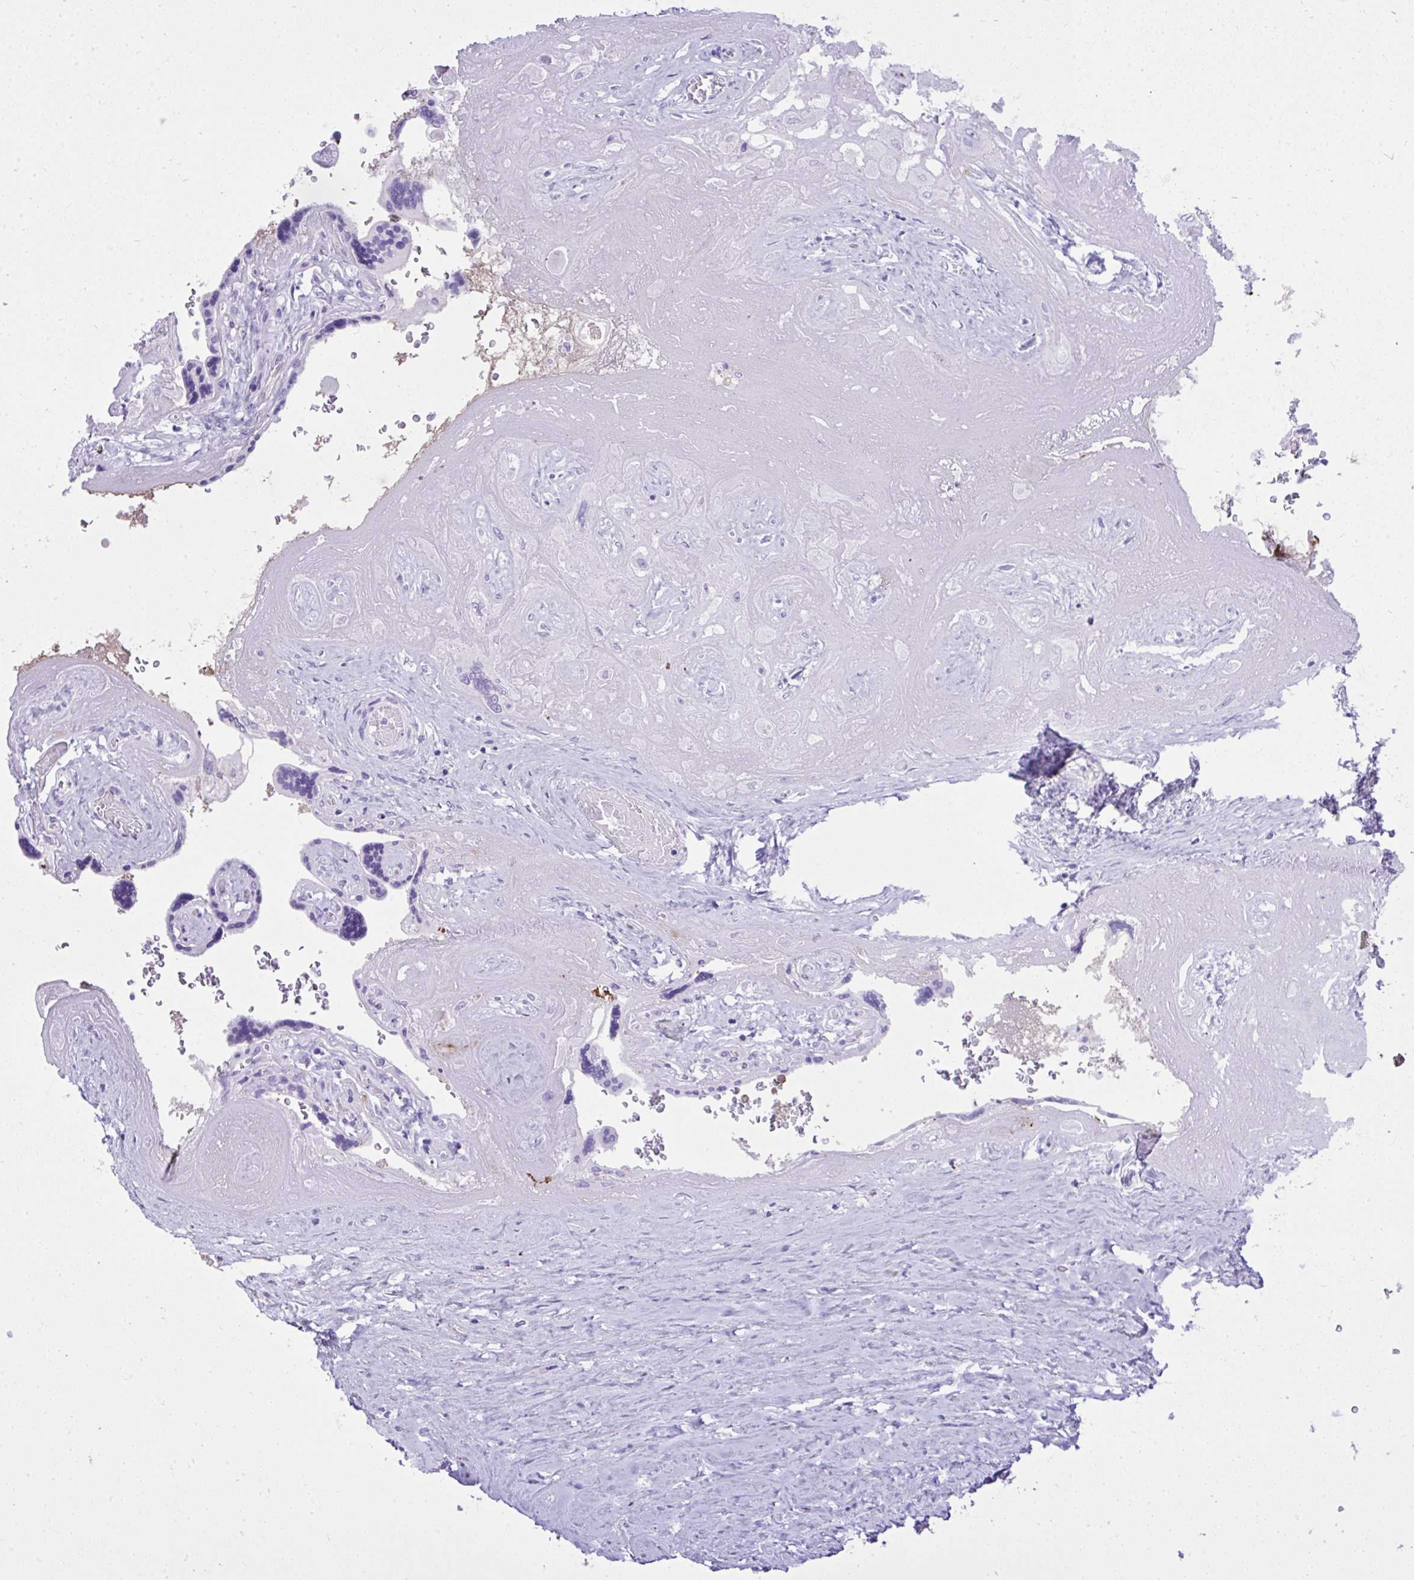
{"staining": {"intensity": "negative", "quantity": "none", "location": "none"}, "tissue": "placenta", "cell_type": "Decidual cells", "image_type": "normal", "snomed": [{"axis": "morphology", "description": "Normal tissue, NOS"}, {"axis": "topography", "description": "Placenta"}], "caption": "Protein analysis of normal placenta displays no significant positivity in decidual cells. Nuclei are stained in blue.", "gene": "ST6GALNAC3", "patient": {"sex": "female", "age": 32}}